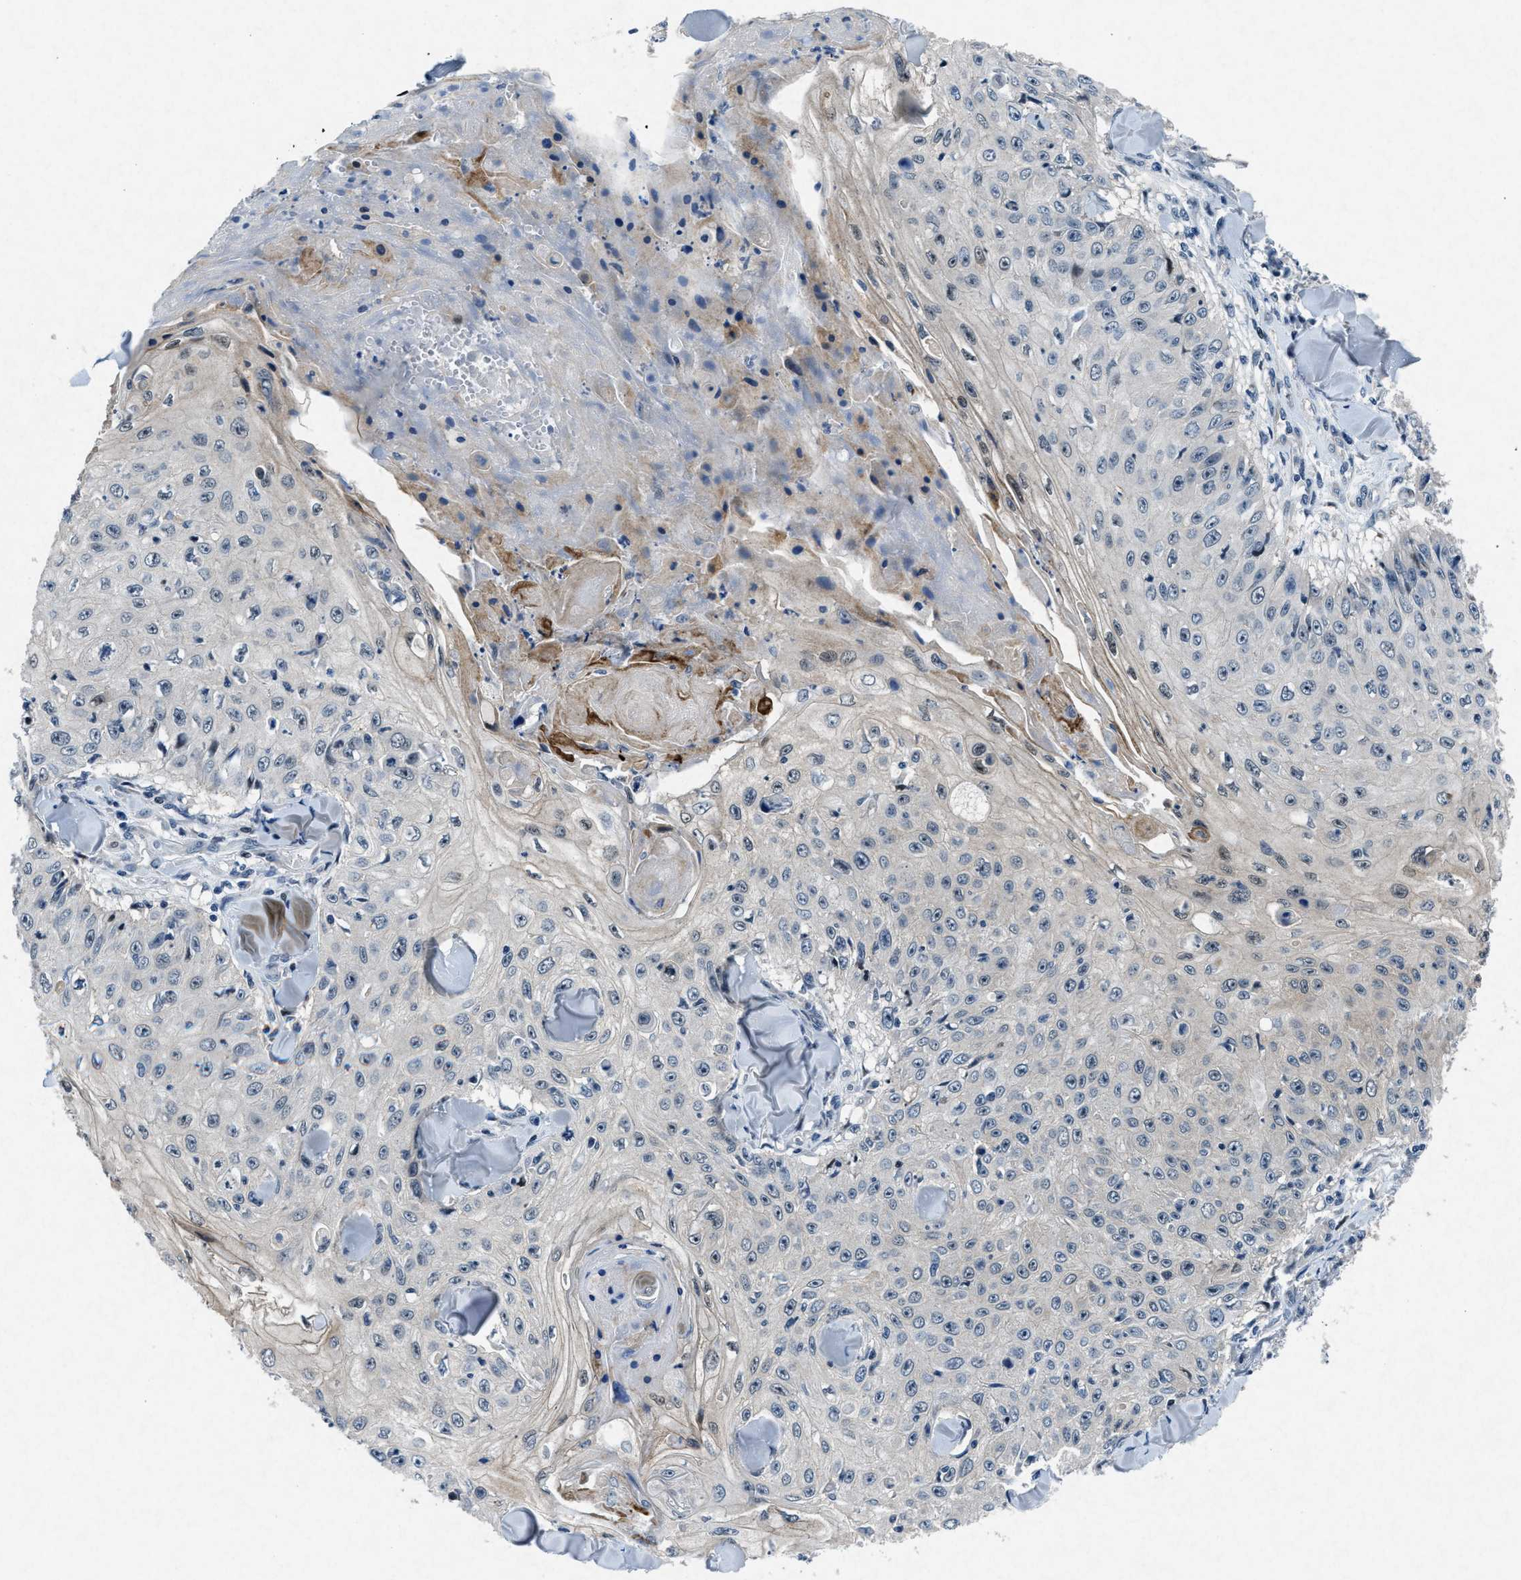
{"staining": {"intensity": "negative", "quantity": "none", "location": "none"}, "tissue": "skin cancer", "cell_type": "Tumor cells", "image_type": "cancer", "snomed": [{"axis": "morphology", "description": "Squamous cell carcinoma, NOS"}, {"axis": "topography", "description": "Skin"}], "caption": "This micrograph is of squamous cell carcinoma (skin) stained with IHC to label a protein in brown with the nuclei are counter-stained blue. There is no expression in tumor cells.", "gene": "PHLDA1", "patient": {"sex": "male", "age": 86}}